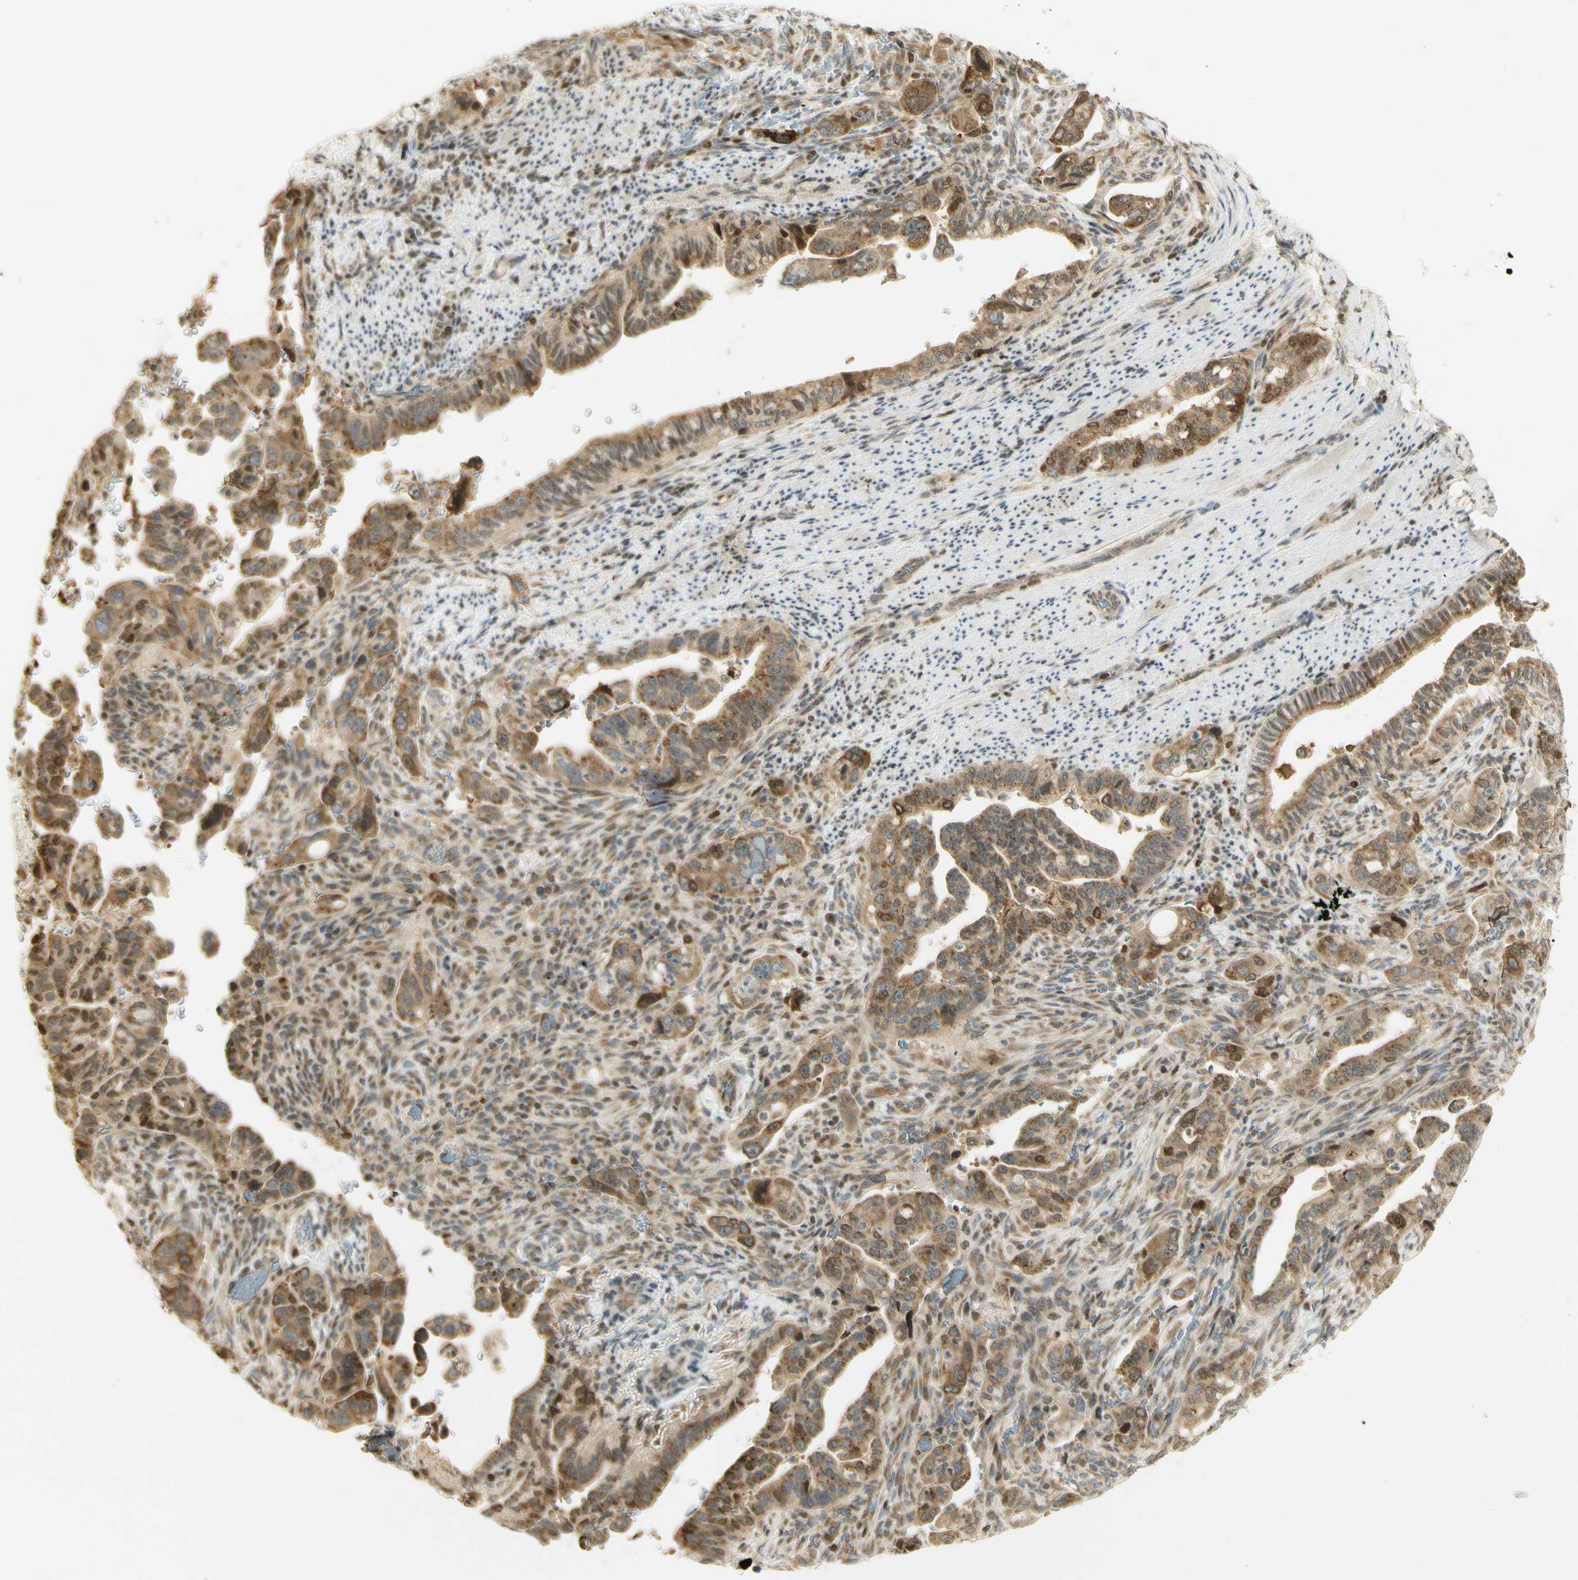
{"staining": {"intensity": "moderate", "quantity": ">75%", "location": "cytoplasmic/membranous,nuclear"}, "tissue": "pancreatic cancer", "cell_type": "Tumor cells", "image_type": "cancer", "snomed": [{"axis": "morphology", "description": "Adenocarcinoma, NOS"}, {"axis": "topography", "description": "Pancreas"}], "caption": "The image demonstrates staining of adenocarcinoma (pancreatic), revealing moderate cytoplasmic/membranous and nuclear protein positivity (brown color) within tumor cells. Using DAB (brown) and hematoxylin (blue) stains, captured at high magnification using brightfield microscopy.", "gene": "KIF11", "patient": {"sex": "male", "age": 70}}